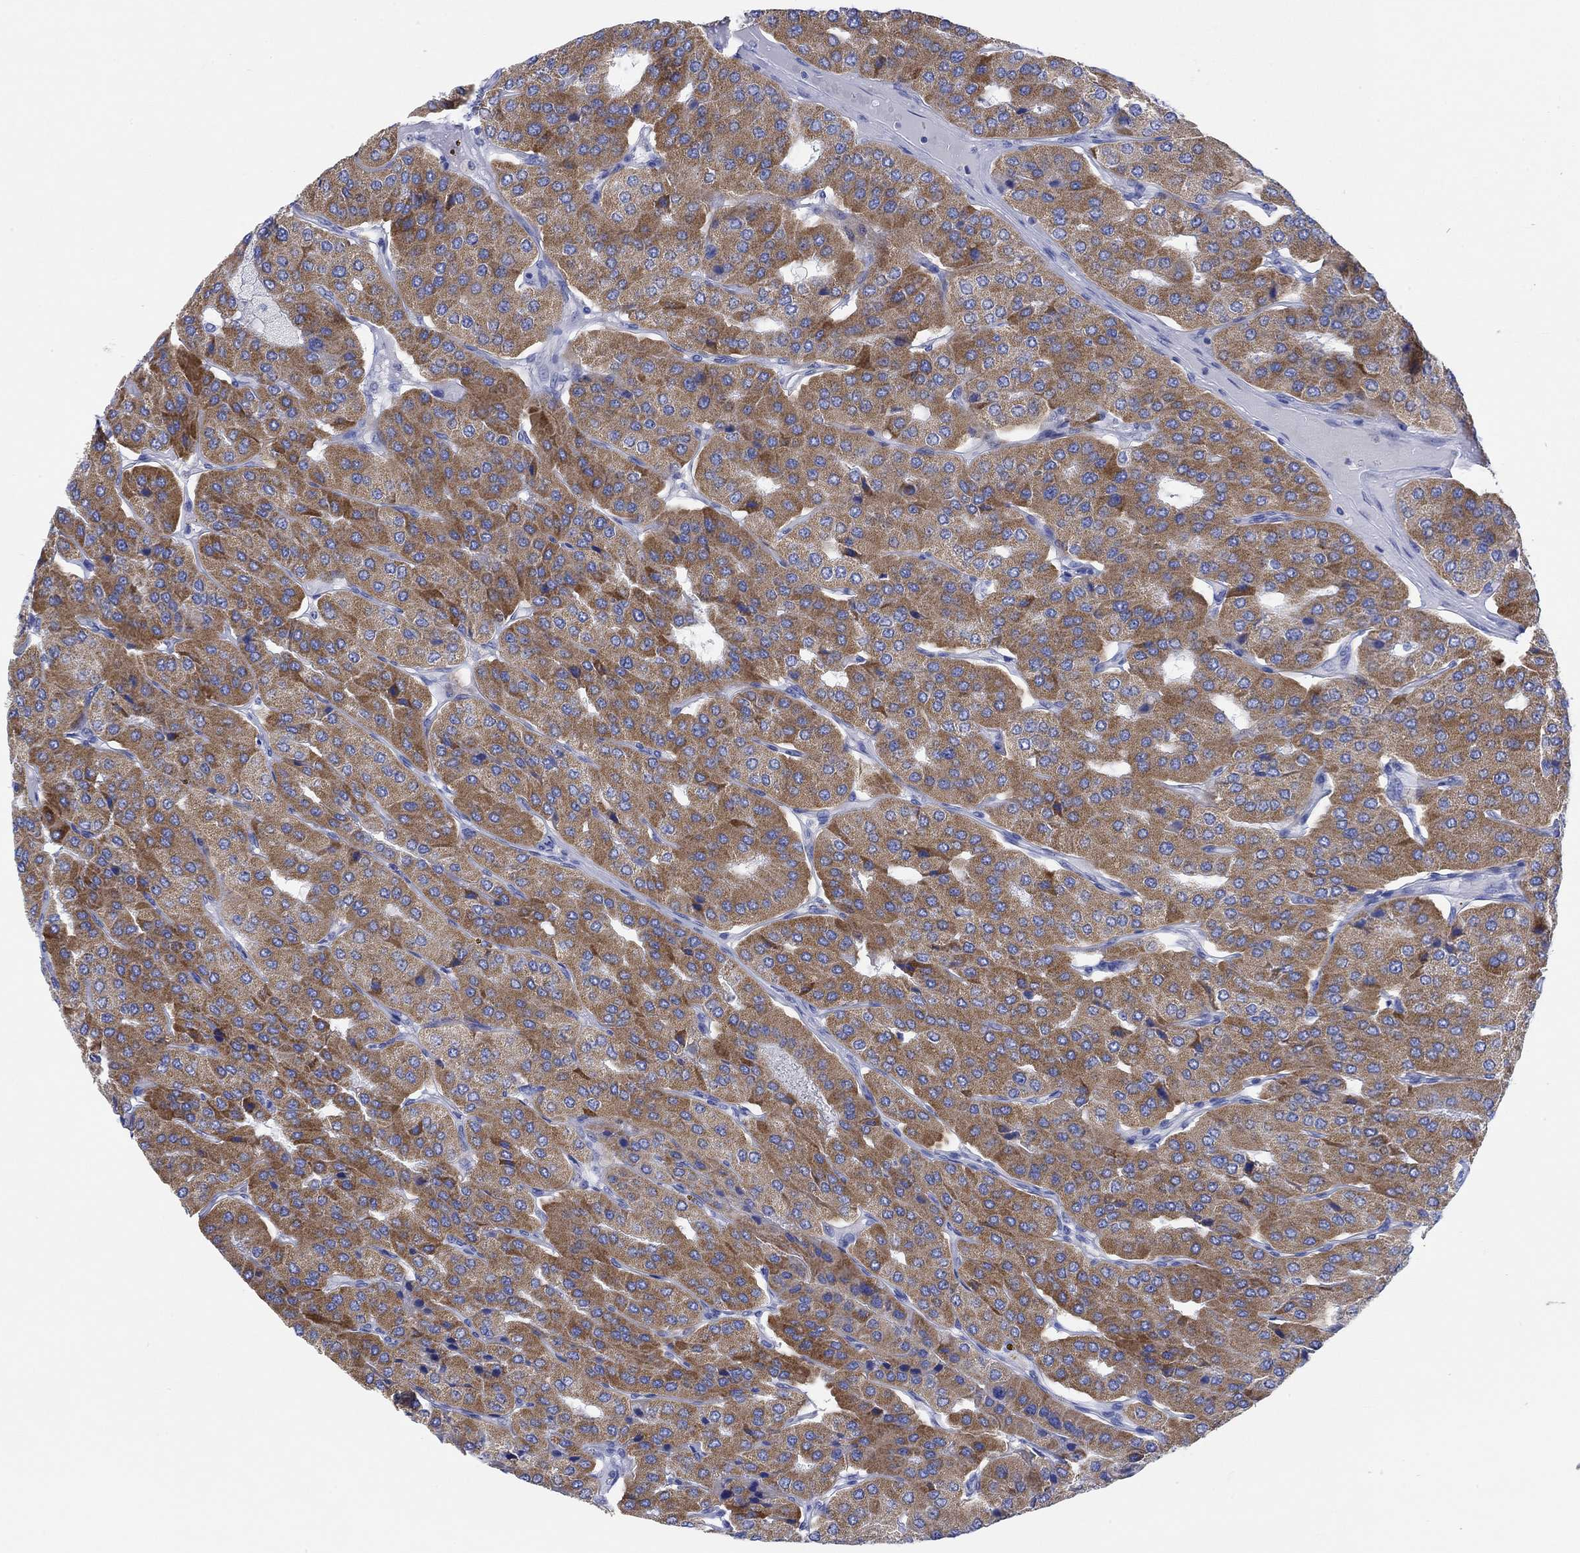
{"staining": {"intensity": "moderate", "quantity": "25%-75%", "location": "cytoplasmic/membranous"}, "tissue": "parathyroid gland", "cell_type": "Glandular cells", "image_type": "normal", "snomed": [{"axis": "morphology", "description": "Normal tissue, NOS"}, {"axis": "morphology", "description": "Adenoma, NOS"}, {"axis": "topography", "description": "Parathyroid gland"}], "caption": "High-power microscopy captured an immunohistochemistry histopathology image of normal parathyroid gland, revealing moderate cytoplasmic/membranous positivity in about 25%-75% of glandular cells.", "gene": "REEP6", "patient": {"sex": "female", "age": 86}}